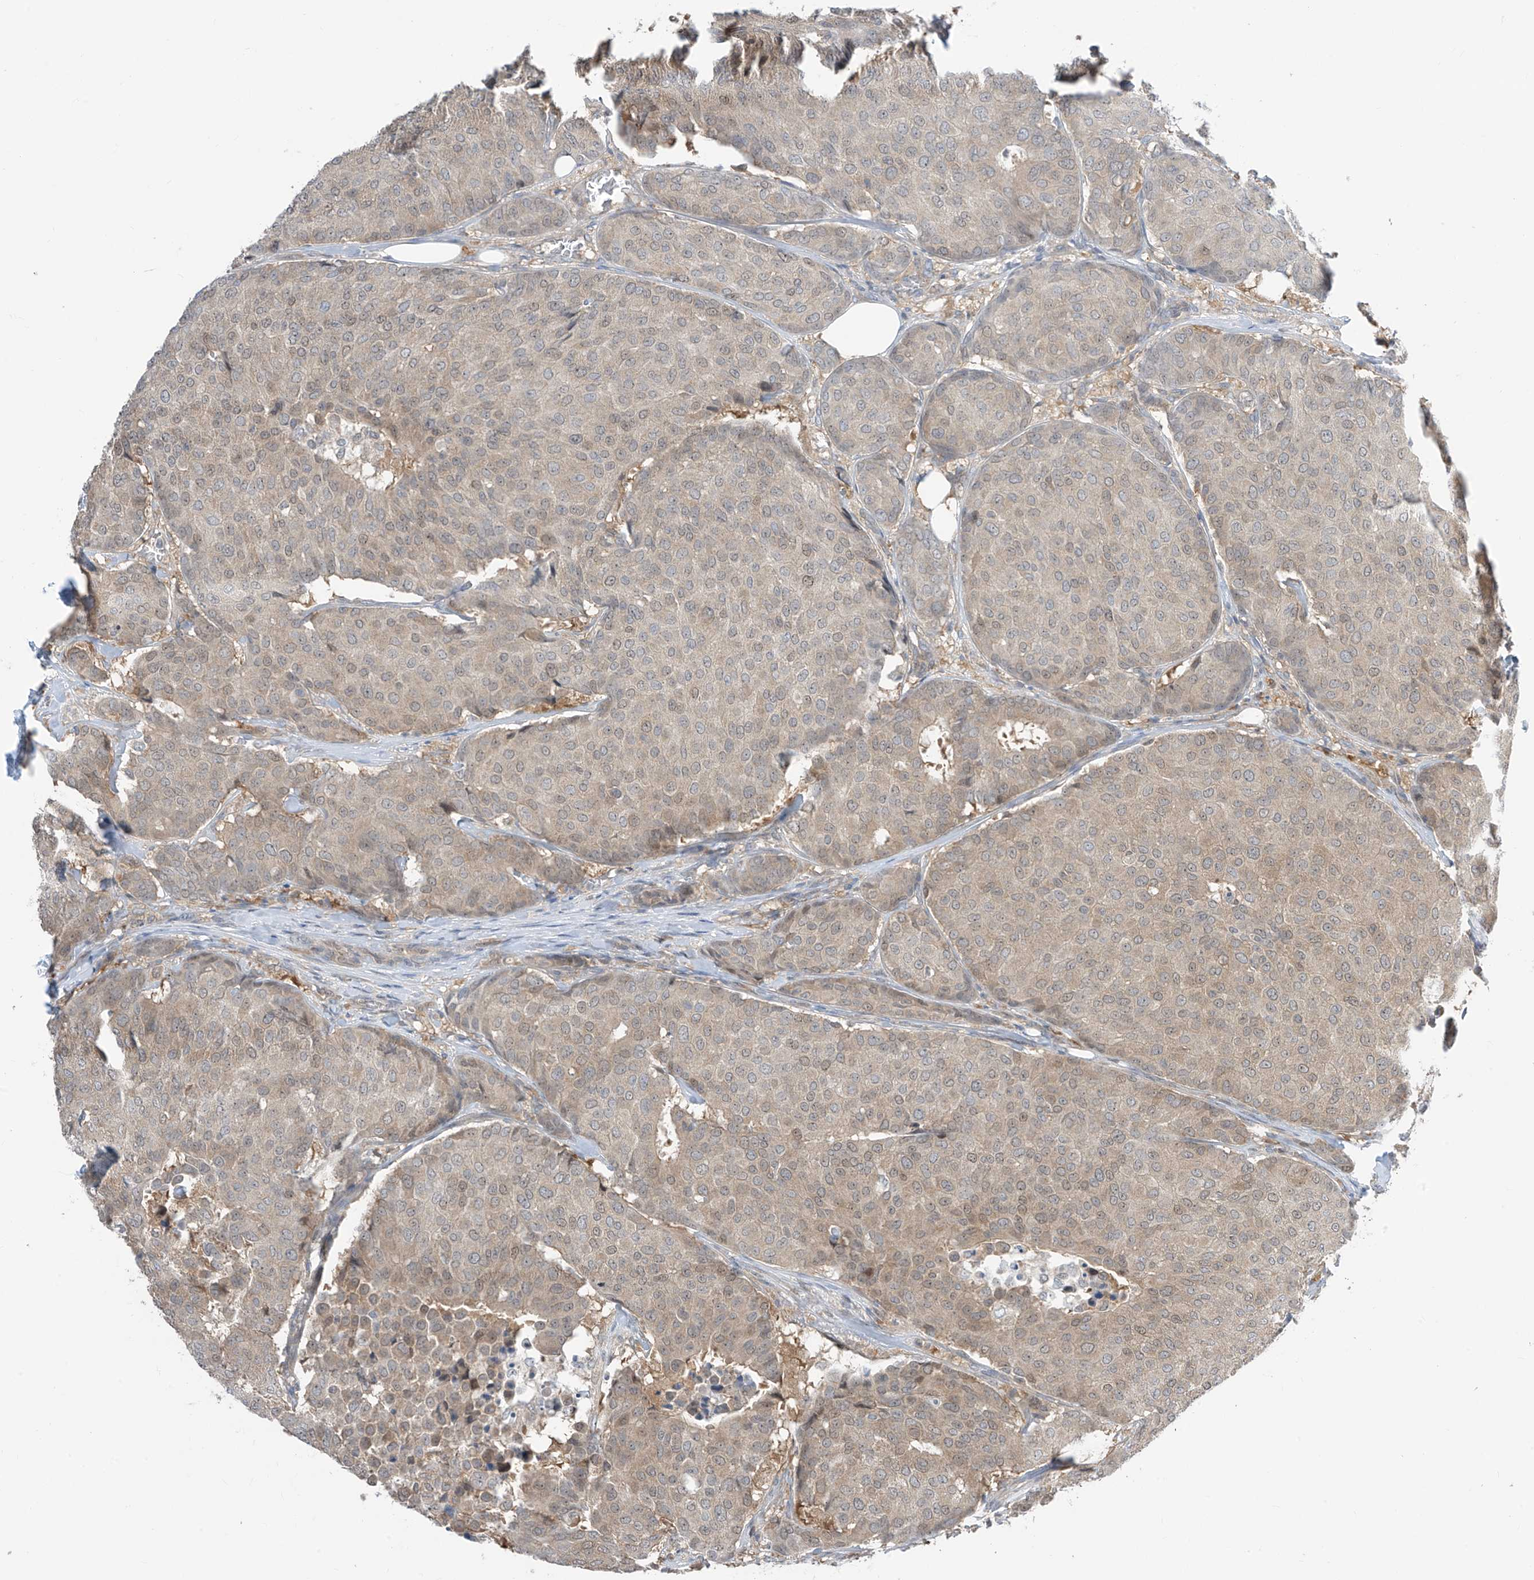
{"staining": {"intensity": "weak", "quantity": ">75%", "location": "cytoplasmic/membranous"}, "tissue": "breast cancer", "cell_type": "Tumor cells", "image_type": "cancer", "snomed": [{"axis": "morphology", "description": "Duct carcinoma"}, {"axis": "topography", "description": "Breast"}], "caption": "An immunohistochemistry (IHC) photomicrograph of tumor tissue is shown. Protein staining in brown shows weak cytoplasmic/membranous positivity in breast cancer (invasive ductal carcinoma) within tumor cells.", "gene": "TTC38", "patient": {"sex": "female", "age": 75}}